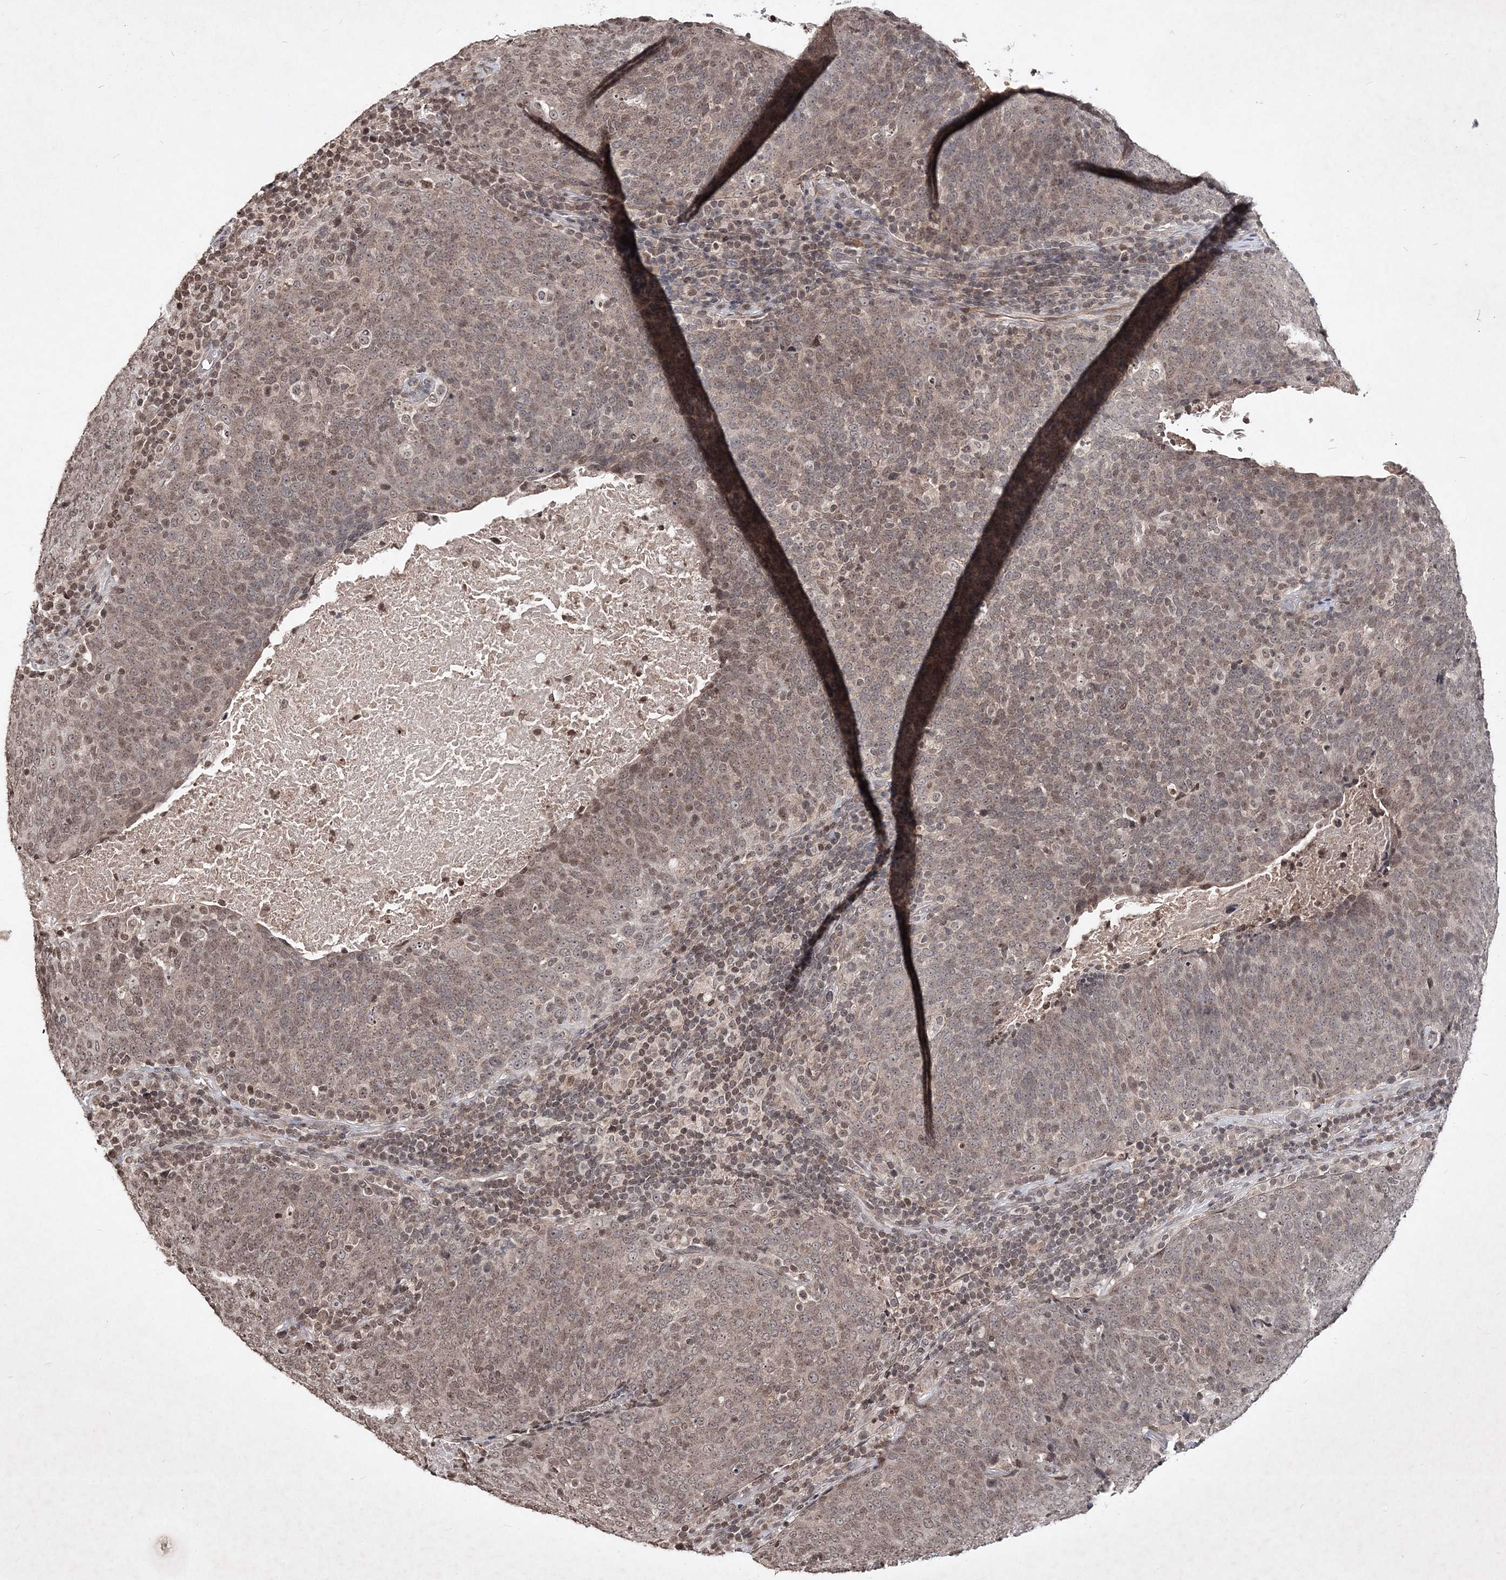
{"staining": {"intensity": "moderate", "quantity": ">75%", "location": "cytoplasmic/membranous,nuclear"}, "tissue": "head and neck cancer", "cell_type": "Tumor cells", "image_type": "cancer", "snomed": [{"axis": "morphology", "description": "Squamous cell carcinoma, NOS"}, {"axis": "morphology", "description": "Squamous cell carcinoma, metastatic, NOS"}, {"axis": "topography", "description": "Lymph node"}, {"axis": "topography", "description": "Head-Neck"}], "caption": "DAB (3,3'-diaminobenzidine) immunohistochemical staining of human metastatic squamous cell carcinoma (head and neck) exhibits moderate cytoplasmic/membranous and nuclear protein expression in approximately >75% of tumor cells. (DAB IHC with brightfield microscopy, high magnification).", "gene": "SOWAHB", "patient": {"sex": "male", "age": 62}}